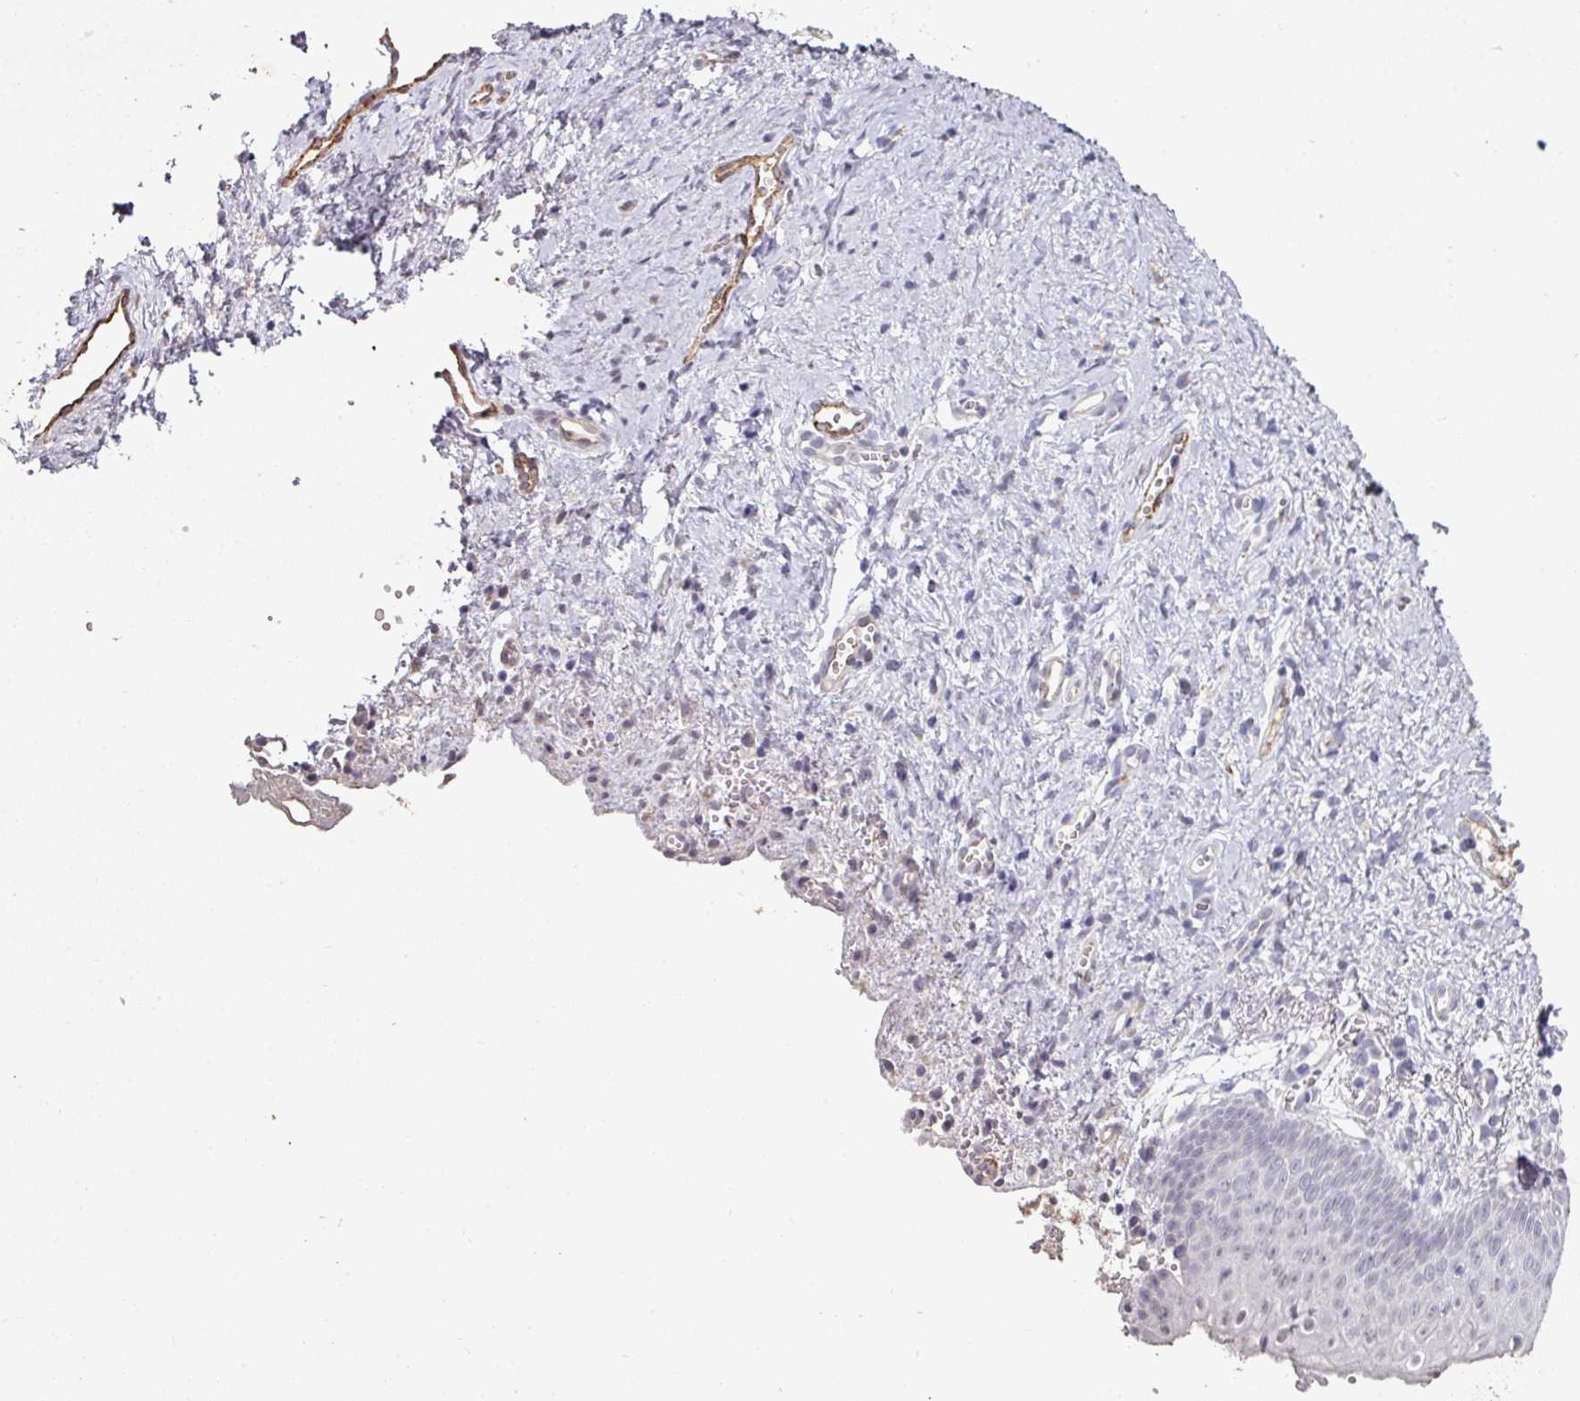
{"staining": {"intensity": "negative", "quantity": "none", "location": "none"}, "tissue": "vagina", "cell_type": "Squamous epithelial cells", "image_type": "normal", "snomed": [{"axis": "morphology", "description": "Normal tissue, NOS"}, {"axis": "topography", "description": "Vagina"}], "caption": "Immunohistochemical staining of normal vagina displays no significant expression in squamous epithelial cells.", "gene": "SIDT2", "patient": {"sex": "female", "age": 56}}